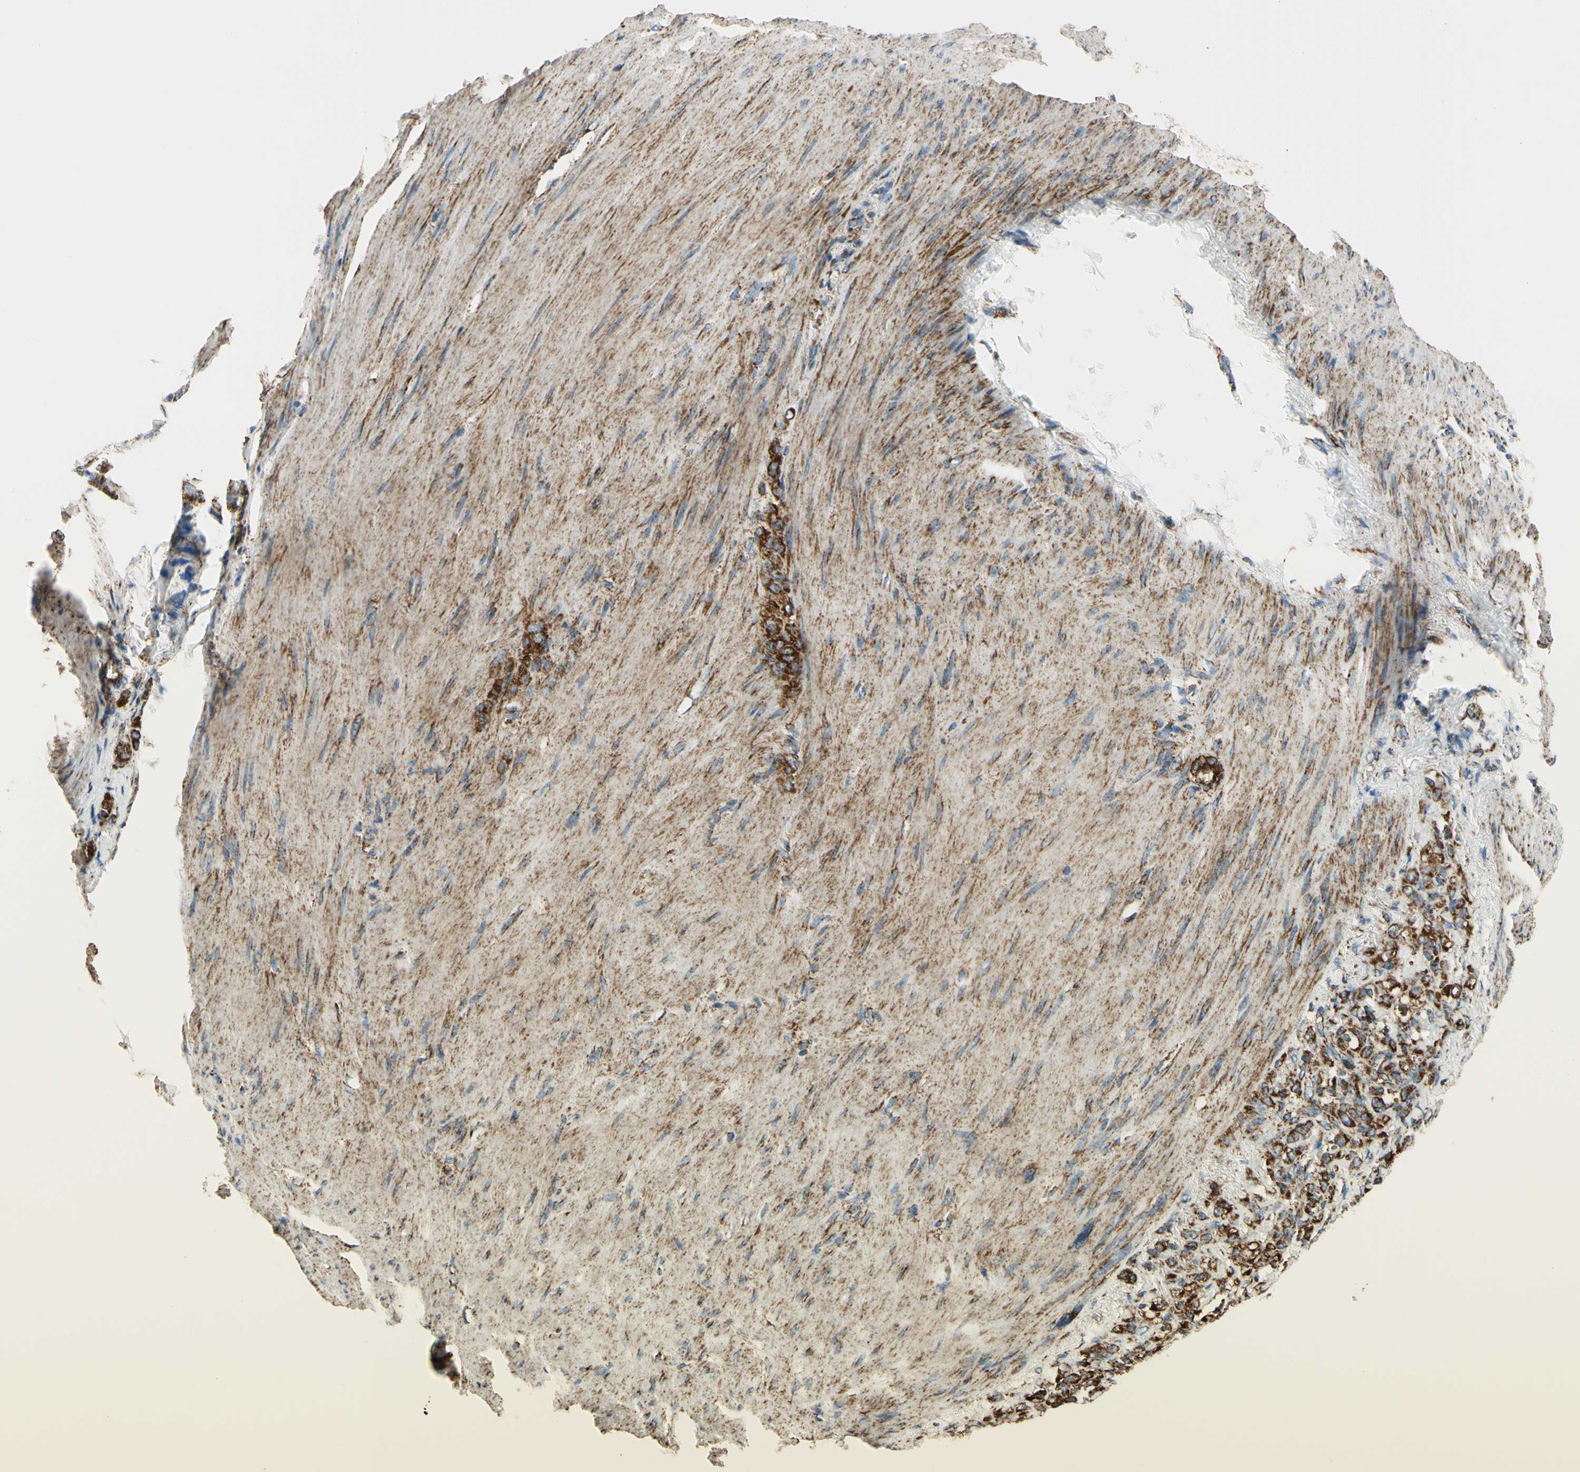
{"staining": {"intensity": "strong", "quantity": ">75%", "location": "cytoplasmic/membranous"}, "tissue": "stomach cancer", "cell_type": "Tumor cells", "image_type": "cancer", "snomed": [{"axis": "morphology", "description": "Adenocarcinoma, NOS"}, {"axis": "topography", "description": "Stomach"}], "caption": "Protein expression analysis of adenocarcinoma (stomach) shows strong cytoplasmic/membranous staining in about >75% of tumor cells.", "gene": "MAVS", "patient": {"sex": "male", "age": 82}}